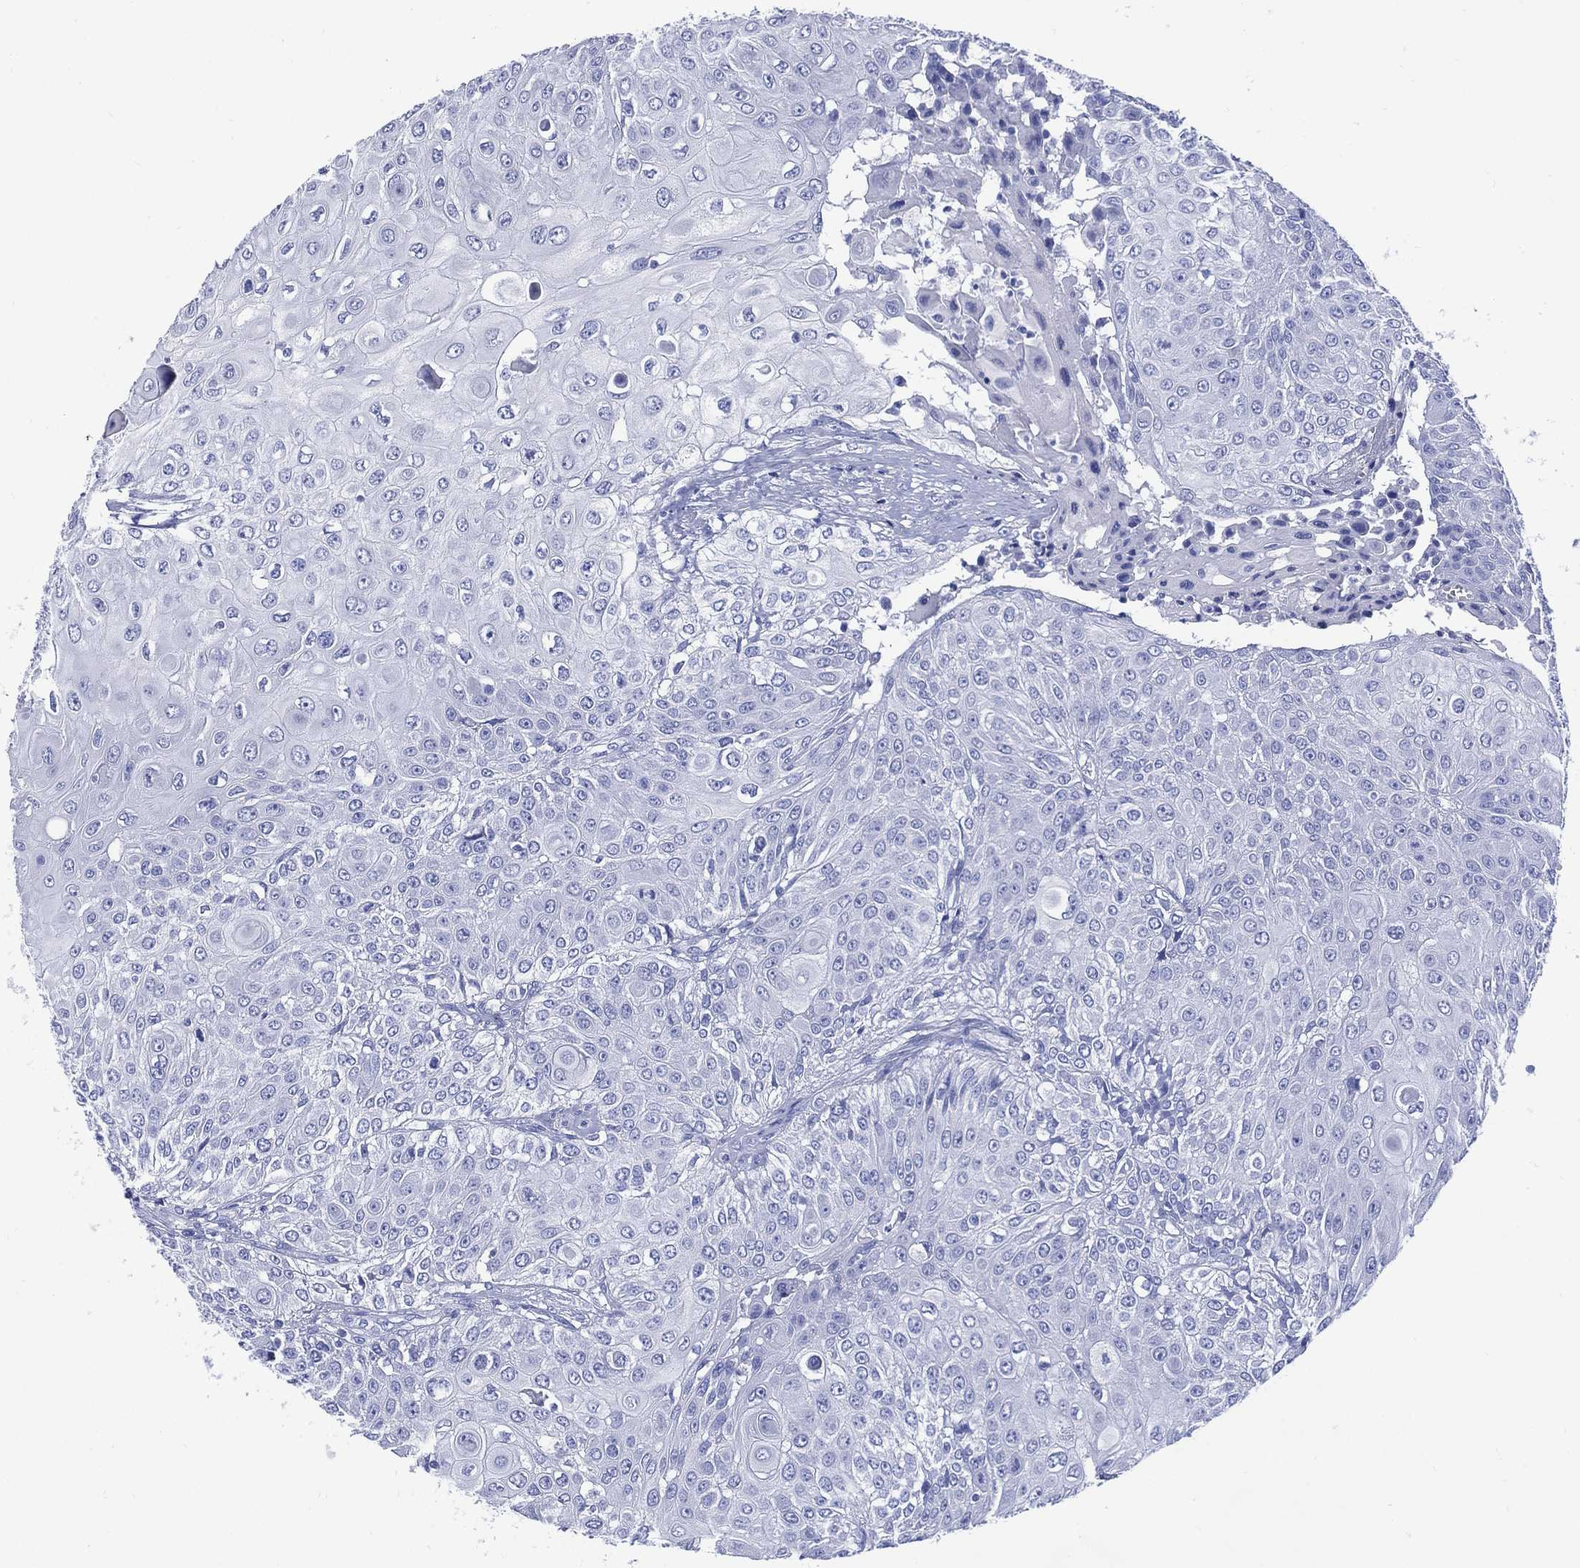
{"staining": {"intensity": "negative", "quantity": "none", "location": "none"}, "tissue": "urothelial cancer", "cell_type": "Tumor cells", "image_type": "cancer", "snomed": [{"axis": "morphology", "description": "Urothelial carcinoma, High grade"}, {"axis": "topography", "description": "Urinary bladder"}], "caption": "DAB (3,3'-diaminobenzidine) immunohistochemical staining of human urothelial carcinoma (high-grade) demonstrates no significant staining in tumor cells.", "gene": "SHCBP1L", "patient": {"sex": "female", "age": 79}}